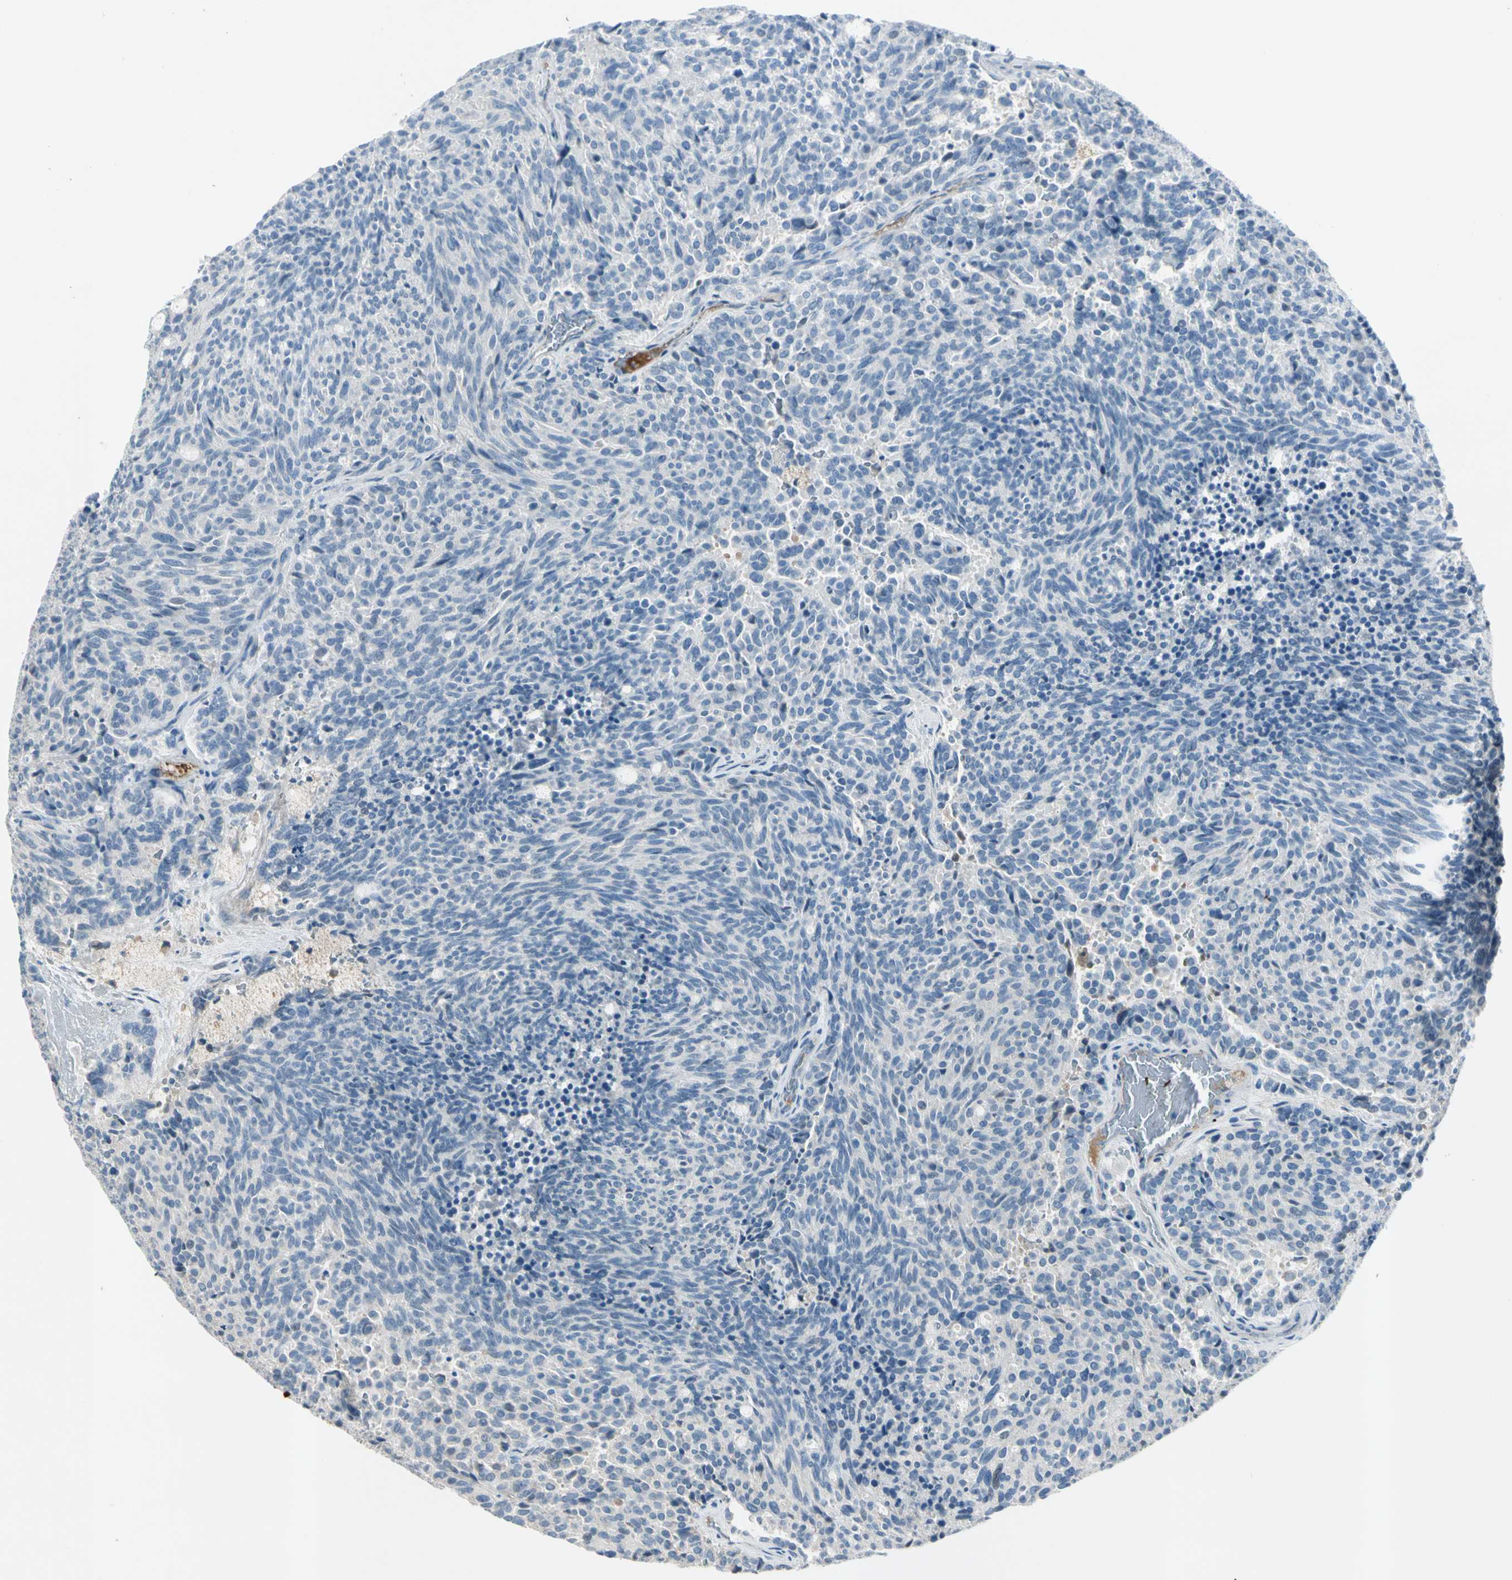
{"staining": {"intensity": "negative", "quantity": "none", "location": "none"}, "tissue": "carcinoid", "cell_type": "Tumor cells", "image_type": "cancer", "snomed": [{"axis": "morphology", "description": "Carcinoid, malignant, NOS"}, {"axis": "topography", "description": "Pancreas"}], "caption": "This is an immunohistochemistry histopathology image of malignant carcinoid. There is no staining in tumor cells.", "gene": "SERPIND1", "patient": {"sex": "female", "age": 54}}